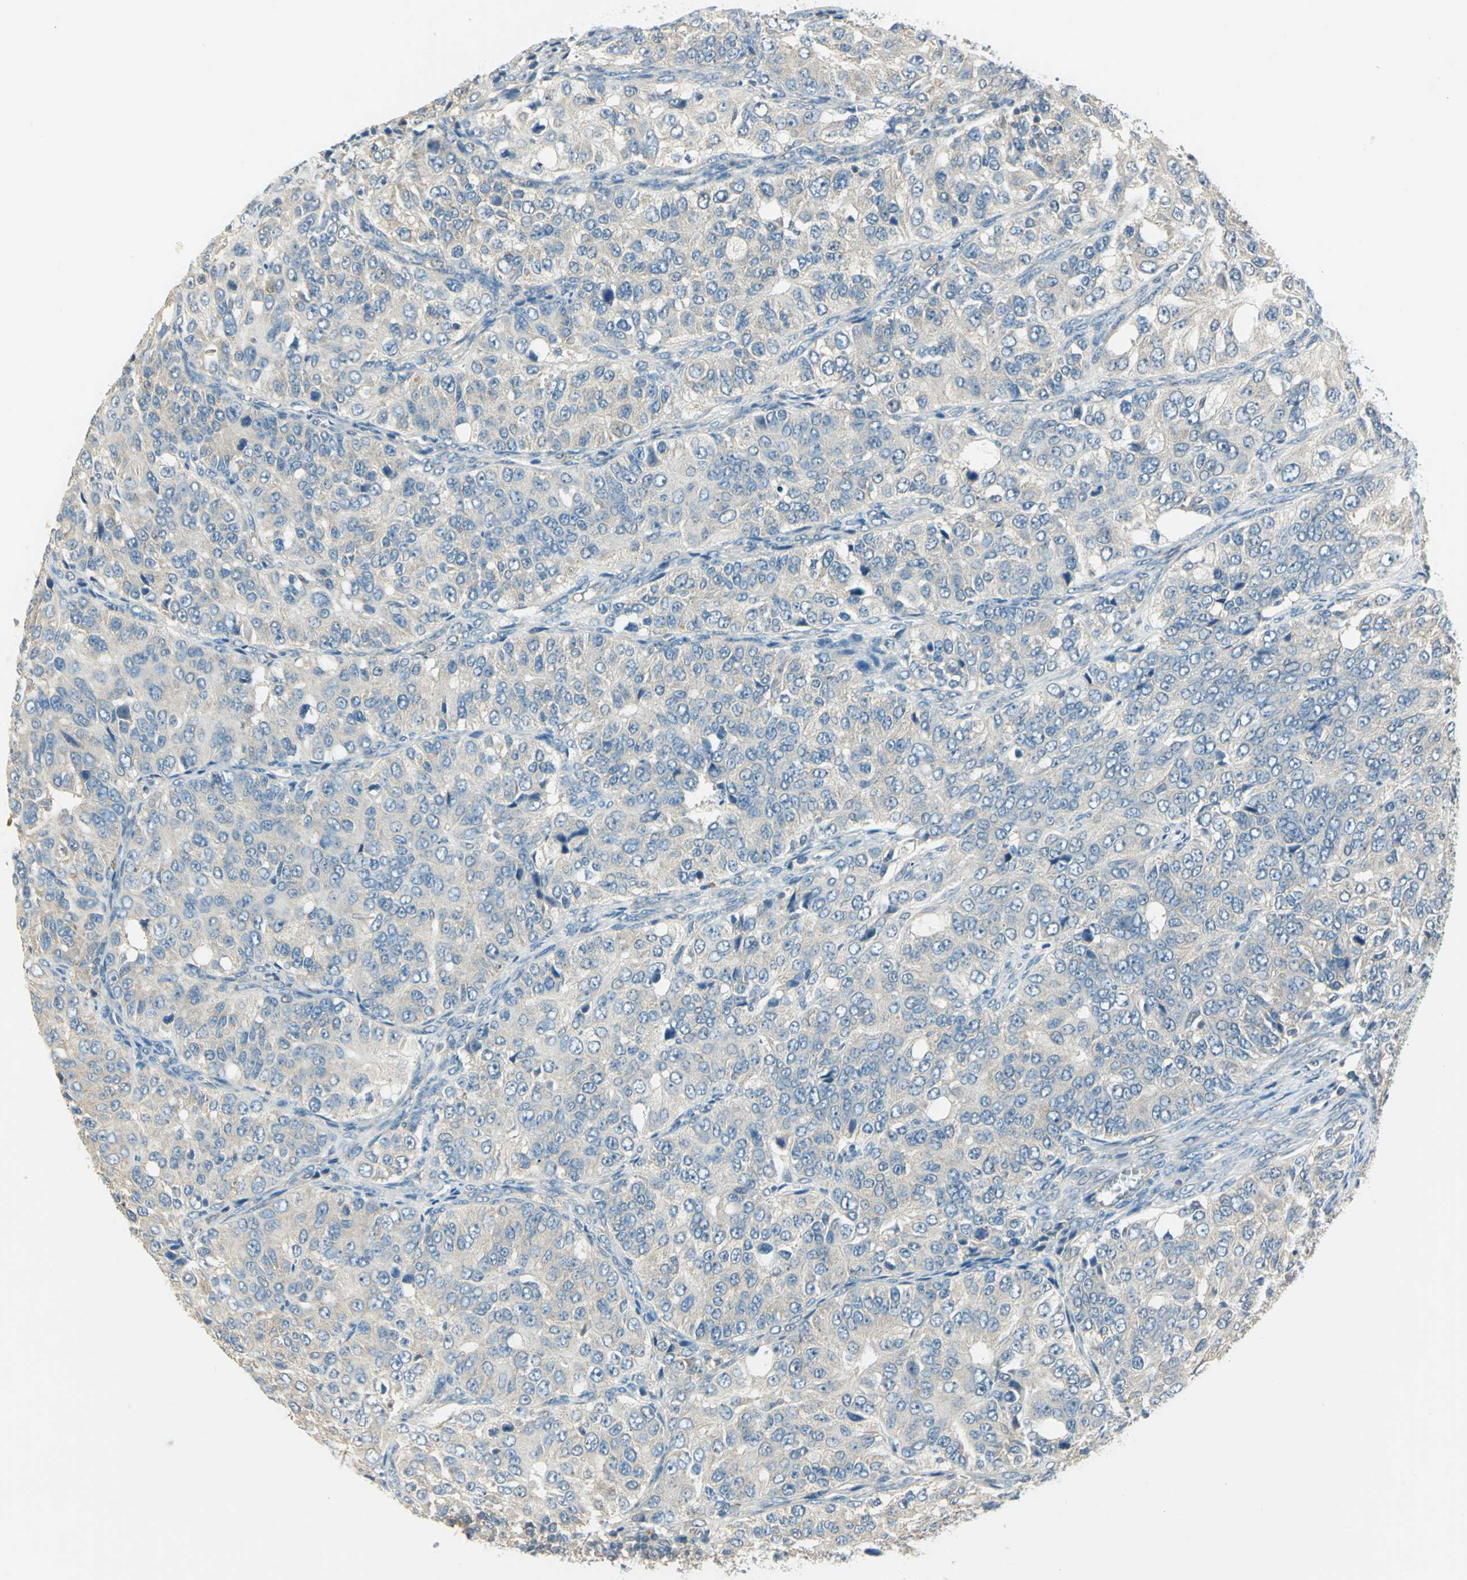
{"staining": {"intensity": "weak", "quantity": "25%-75%", "location": "cytoplasmic/membranous"}, "tissue": "ovarian cancer", "cell_type": "Tumor cells", "image_type": "cancer", "snomed": [{"axis": "morphology", "description": "Carcinoma, endometroid"}, {"axis": "topography", "description": "Ovary"}], "caption": "IHC of human ovarian cancer (endometroid carcinoma) reveals low levels of weak cytoplasmic/membranous positivity in approximately 25%-75% of tumor cells.", "gene": "SHC2", "patient": {"sex": "female", "age": 51}}